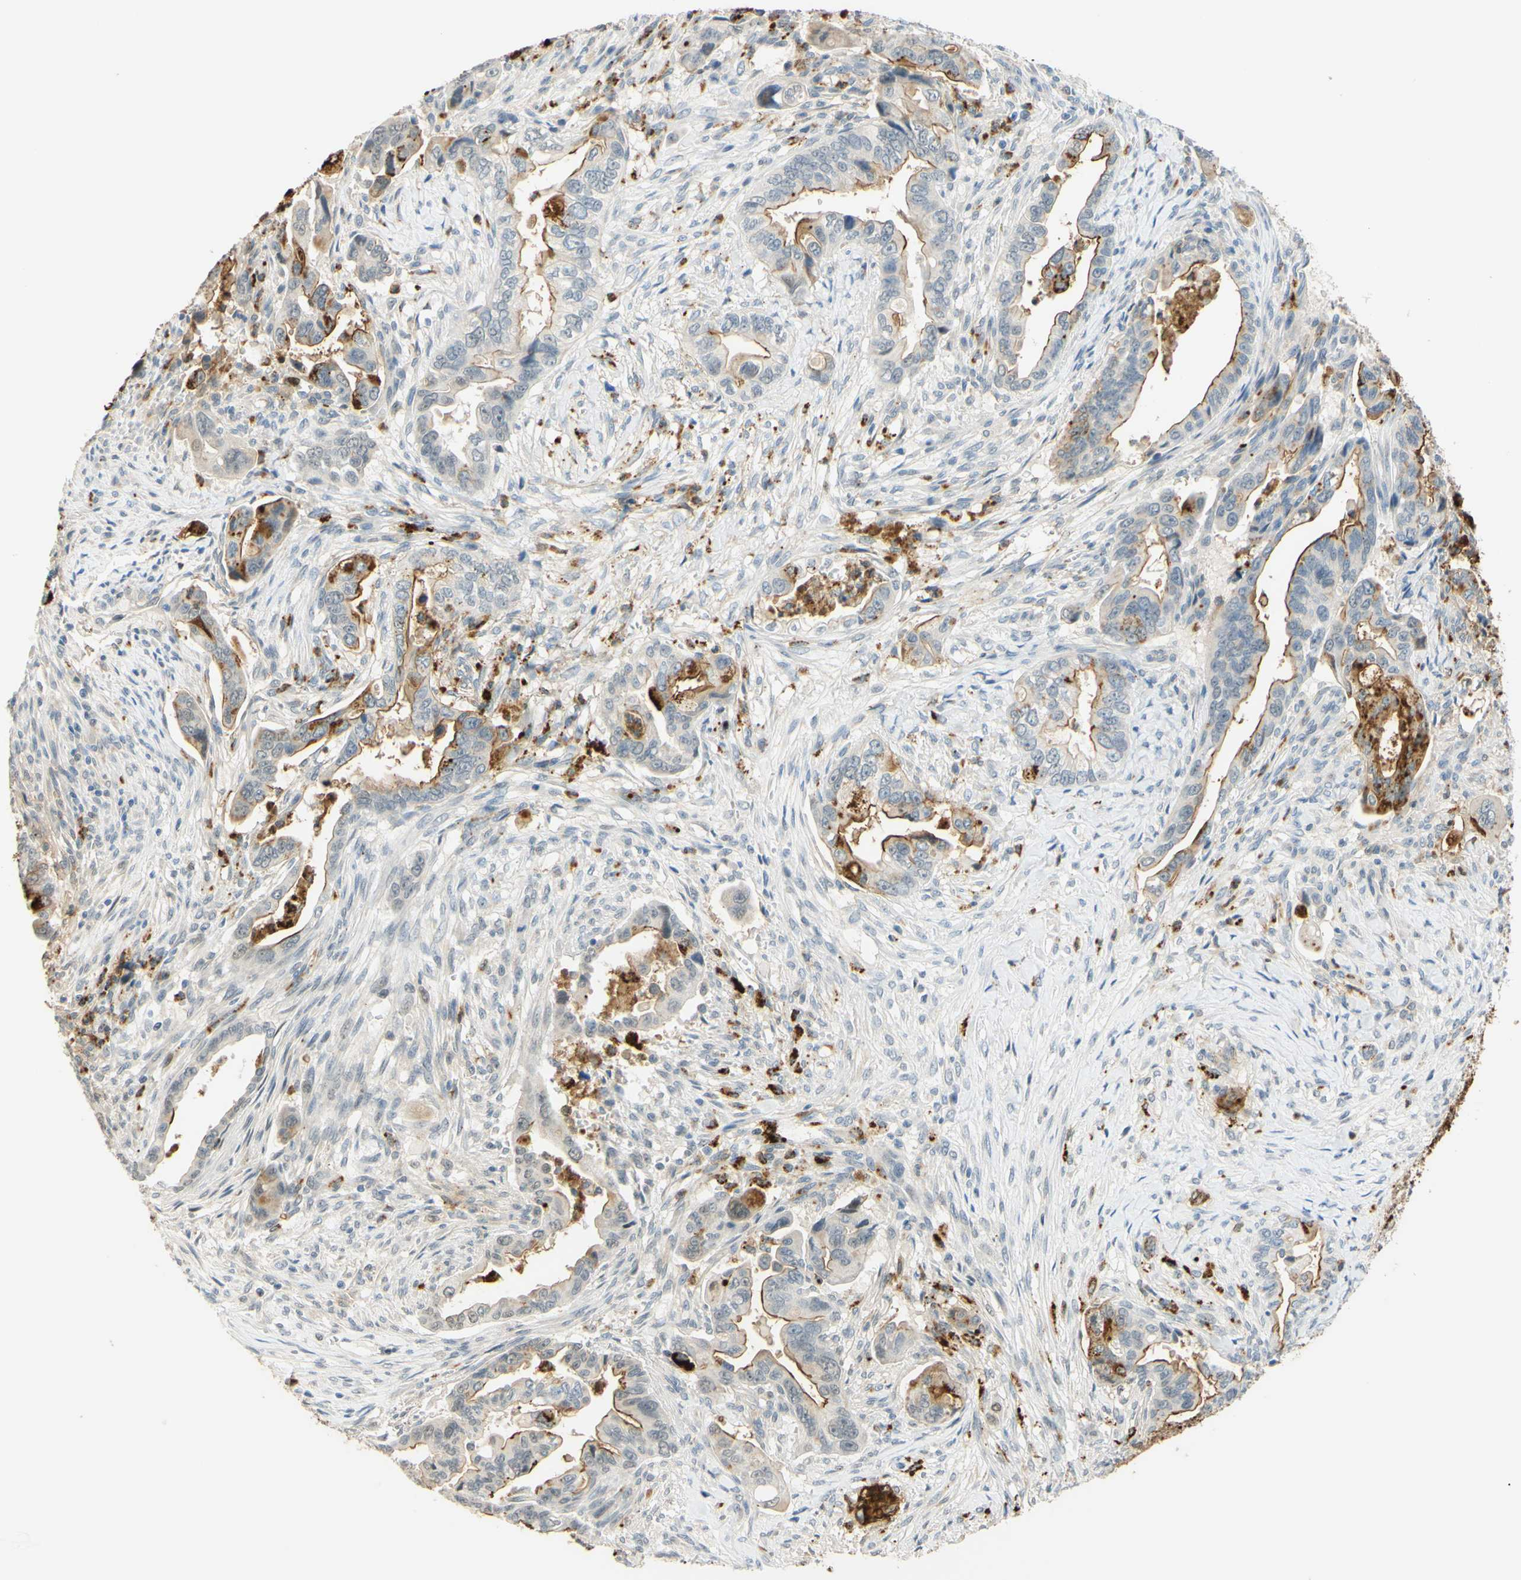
{"staining": {"intensity": "weak", "quantity": "25%-75%", "location": "cytoplasmic/membranous"}, "tissue": "pancreatic cancer", "cell_type": "Tumor cells", "image_type": "cancer", "snomed": [{"axis": "morphology", "description": "Adenocarcinoma, NOS"}, {"axis": "topography", "description": "Pancreas"}], "caption": "This image demonstrates IHC staining of human adenocarcinoma (pancreatic), with low weak cytoplasmic/membranous expression in approximately 25%-75% of tumor cells.", "gene": "TREM2", "patient": {"sex": "male", "age": 70}}